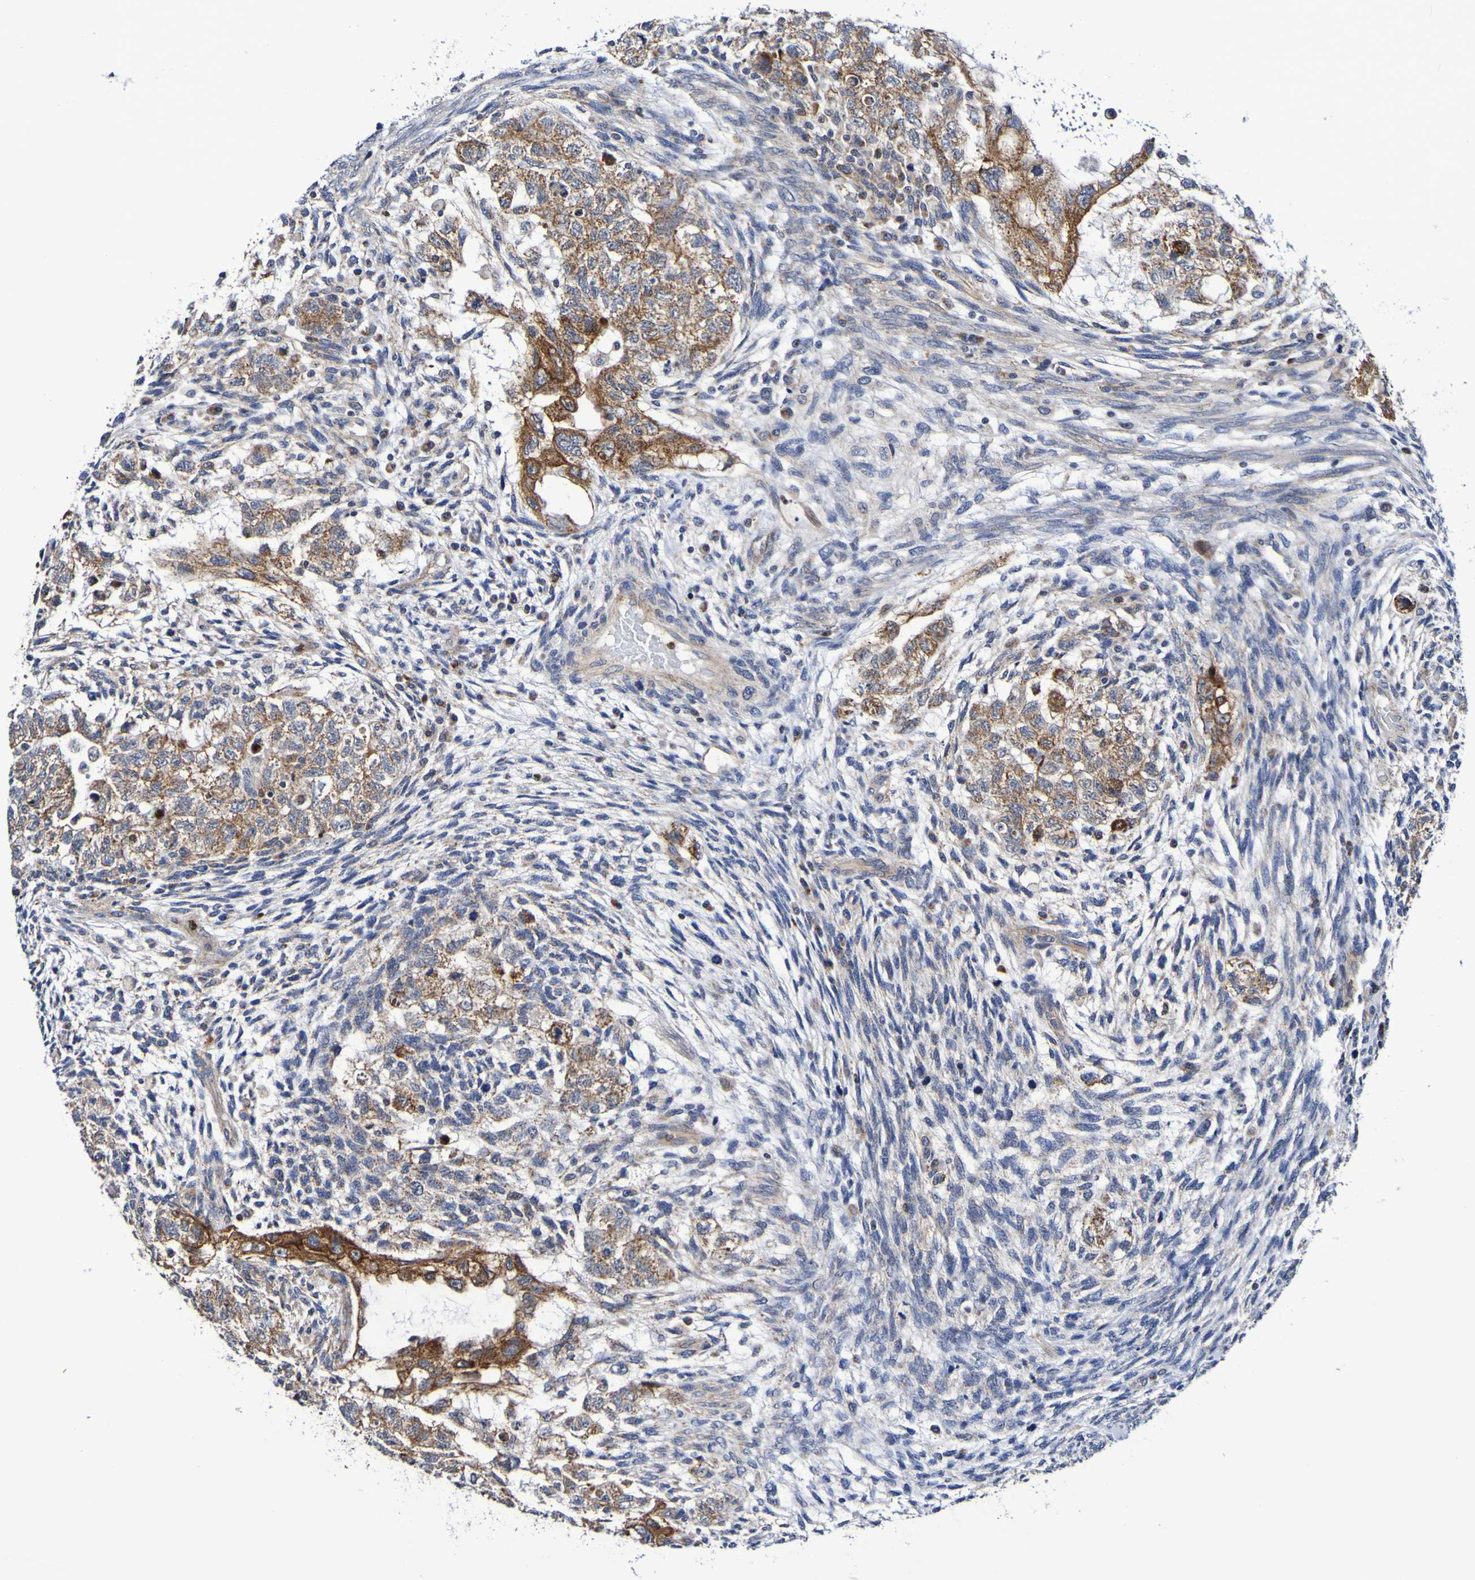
{"staining": {"intensity": "moderate", "quantity": ">75%", "location": "cytoplasmic/membranous"}, "tissue": "testis cancer", "cell_type": "Tumor cells", "image_type": "cancer", "snomed": [{"axis": "morphology", "description": "Normal tissue, NOS"}, {"axis": "morphology", "description": "Carcinoma, Embryonal, NOS"}, {"axis": "topography", "description": "Testis"}], "caption": "Brown immunohistochemical staining in testis cancer shows moderate cytoplasmic/membranous staining in about >75% of tumor cells.", "gene": "GJB1", "patient": {"sex": "male", "age": 36}}